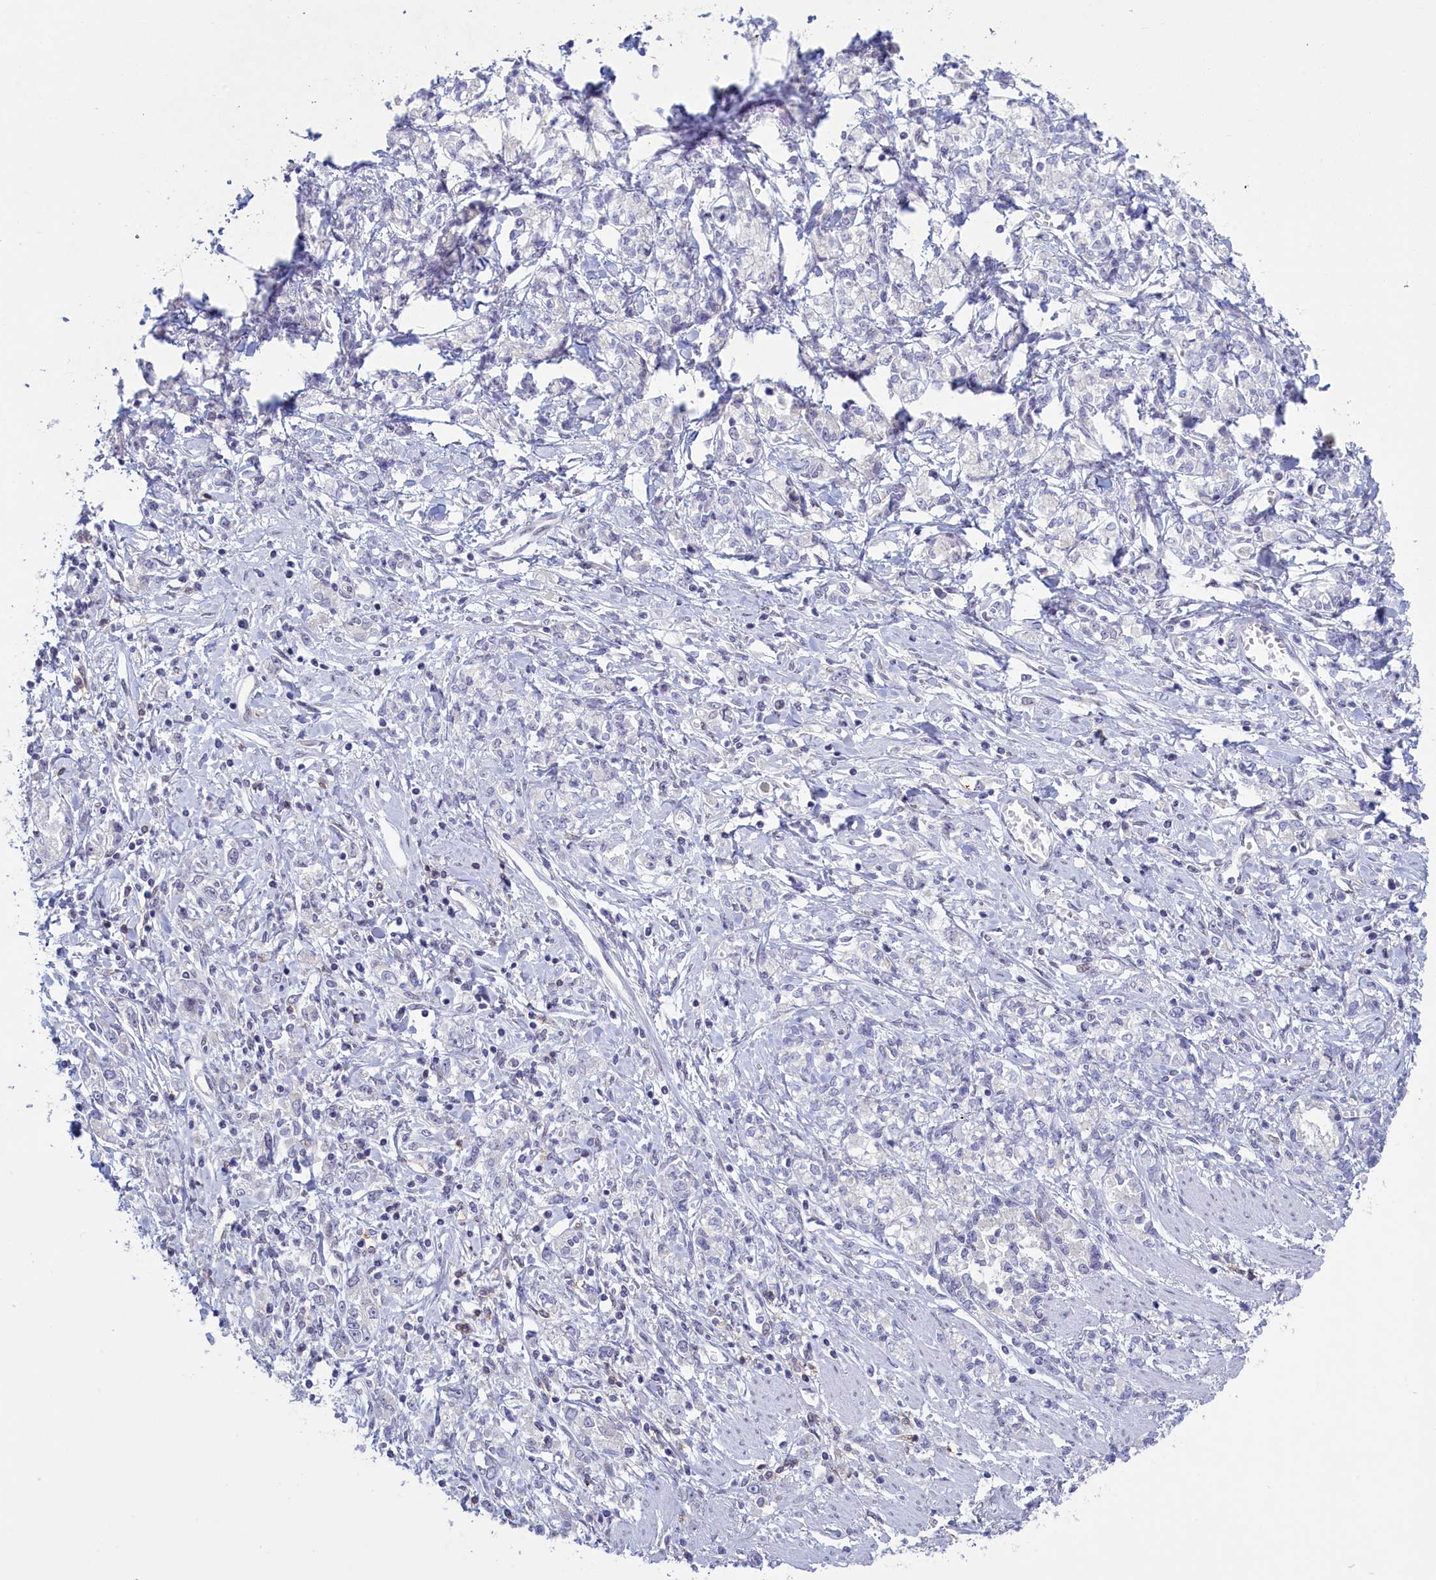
{"staining": {"intensity": "negative", "quantity": "none", "location": "none"}, "tissue": "stomach cancer", "cell_type": "Tumor cells", "image_type": "cancer", "snomed": [{"axis": "morphology", "description": "Adenocarcinoma, NOS"}, {"axis": "topography", "description": "Stomach"}], "caption": "Tumor cells show no significant staining in stomach adenocarcinoma.", "gene": "ATF7IP2", "patient": {"sex": "female", "age": 76}}